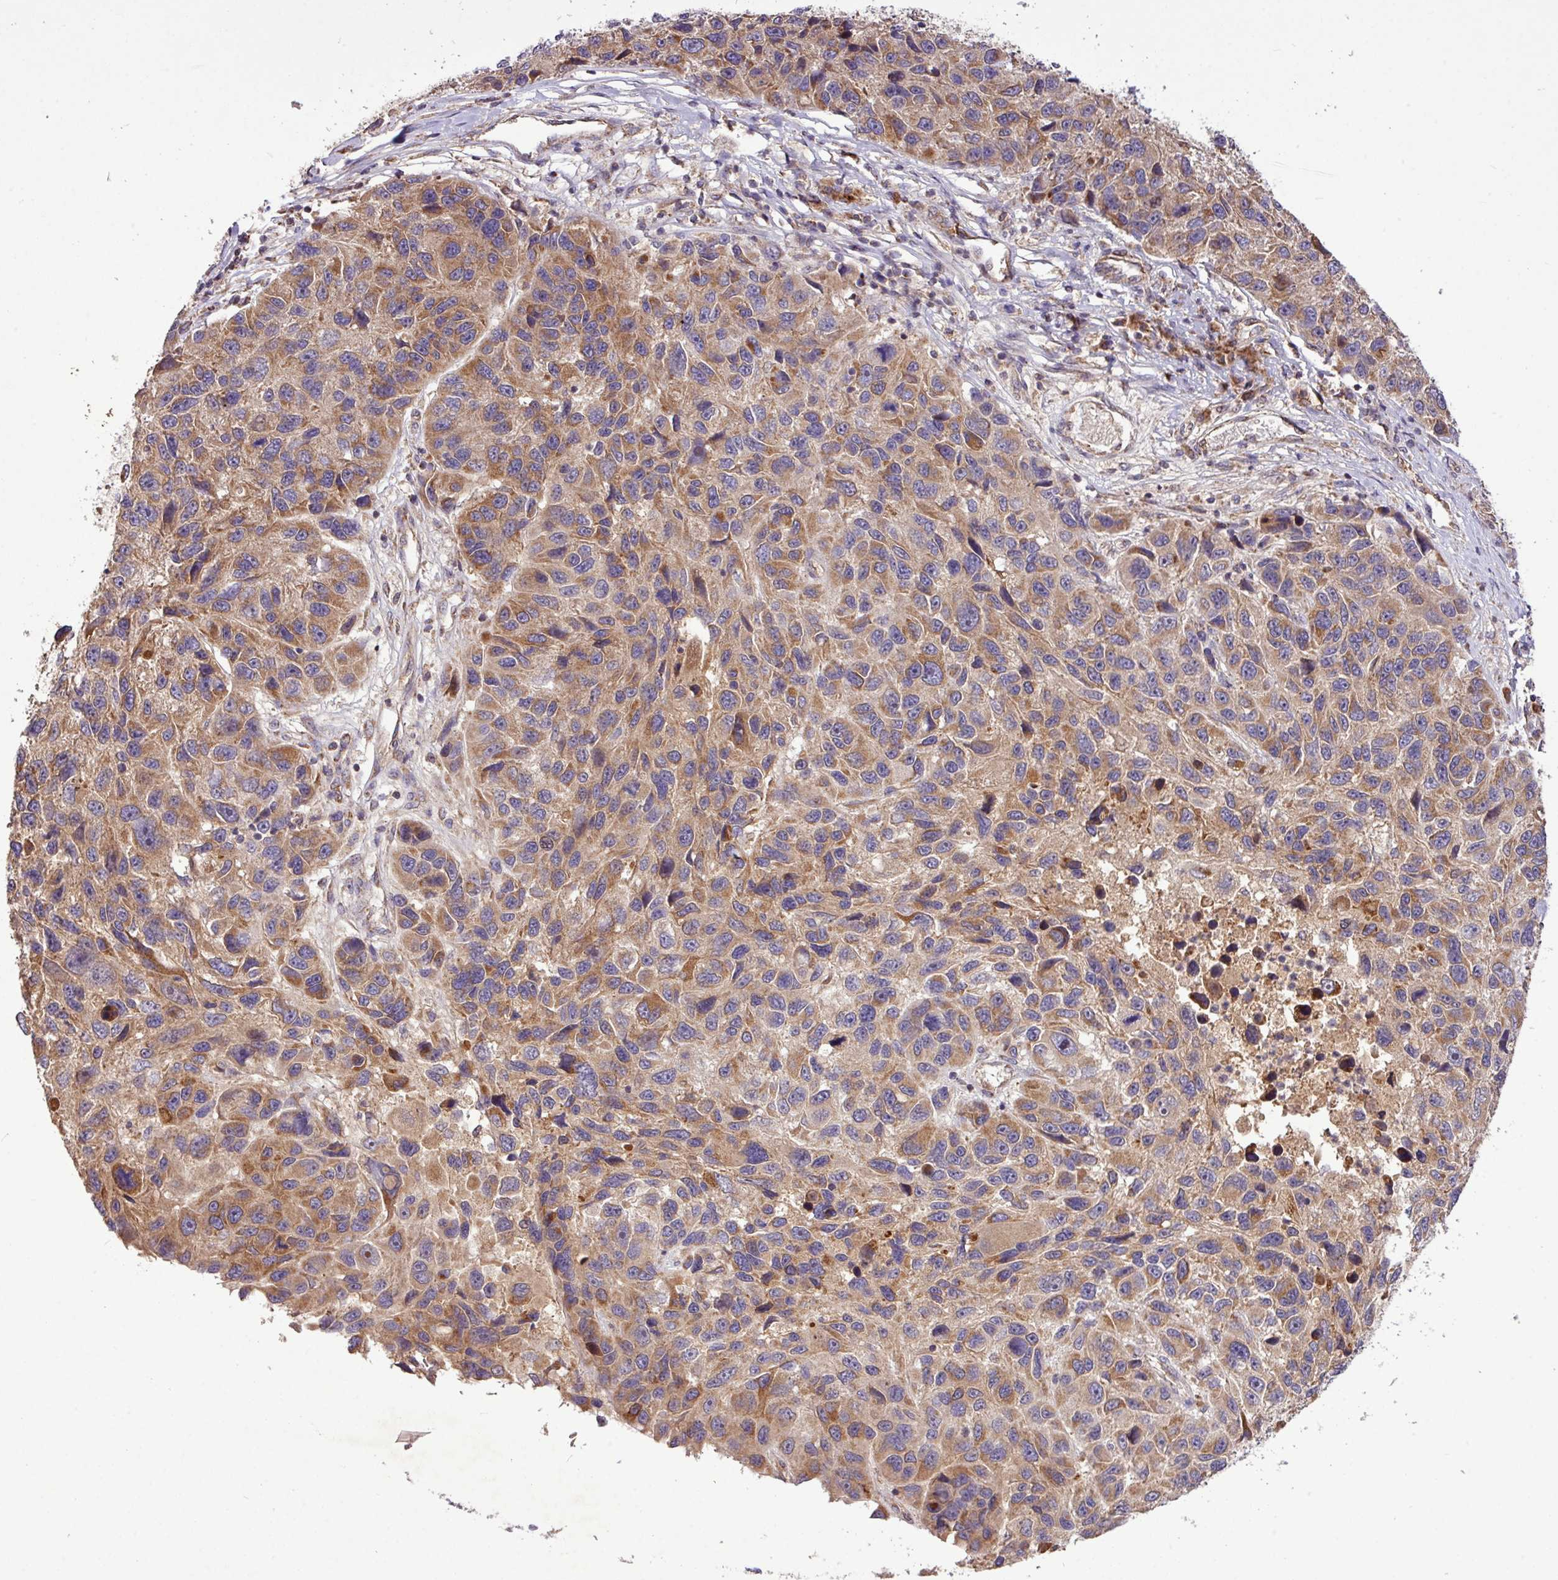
{"staining": {"intensity": "moderate", "quantity": ">75%", "location": "cytoplasmic/membranous"}, "tissue": "melanoma", "cell_type": "Tumor cells", "image_type": "cancer", "snomed": [{"axis": "morphology", "description": "Malignant melanoma, NOS"}, {"axis": "topography", "description": "Skin"}], "caption": "Malignant melanoma tissue displays moderate cytoplasmic/membranous expression in approximately >75% of tumor cells, visualized by immunohistochemistry. Using DAB (brown) and hematoxylin (blue) stains, captured at high magnification using brightfield microscopy.", "gene": "YPEL3", "patient": {"sex": "male", "age": 53}}